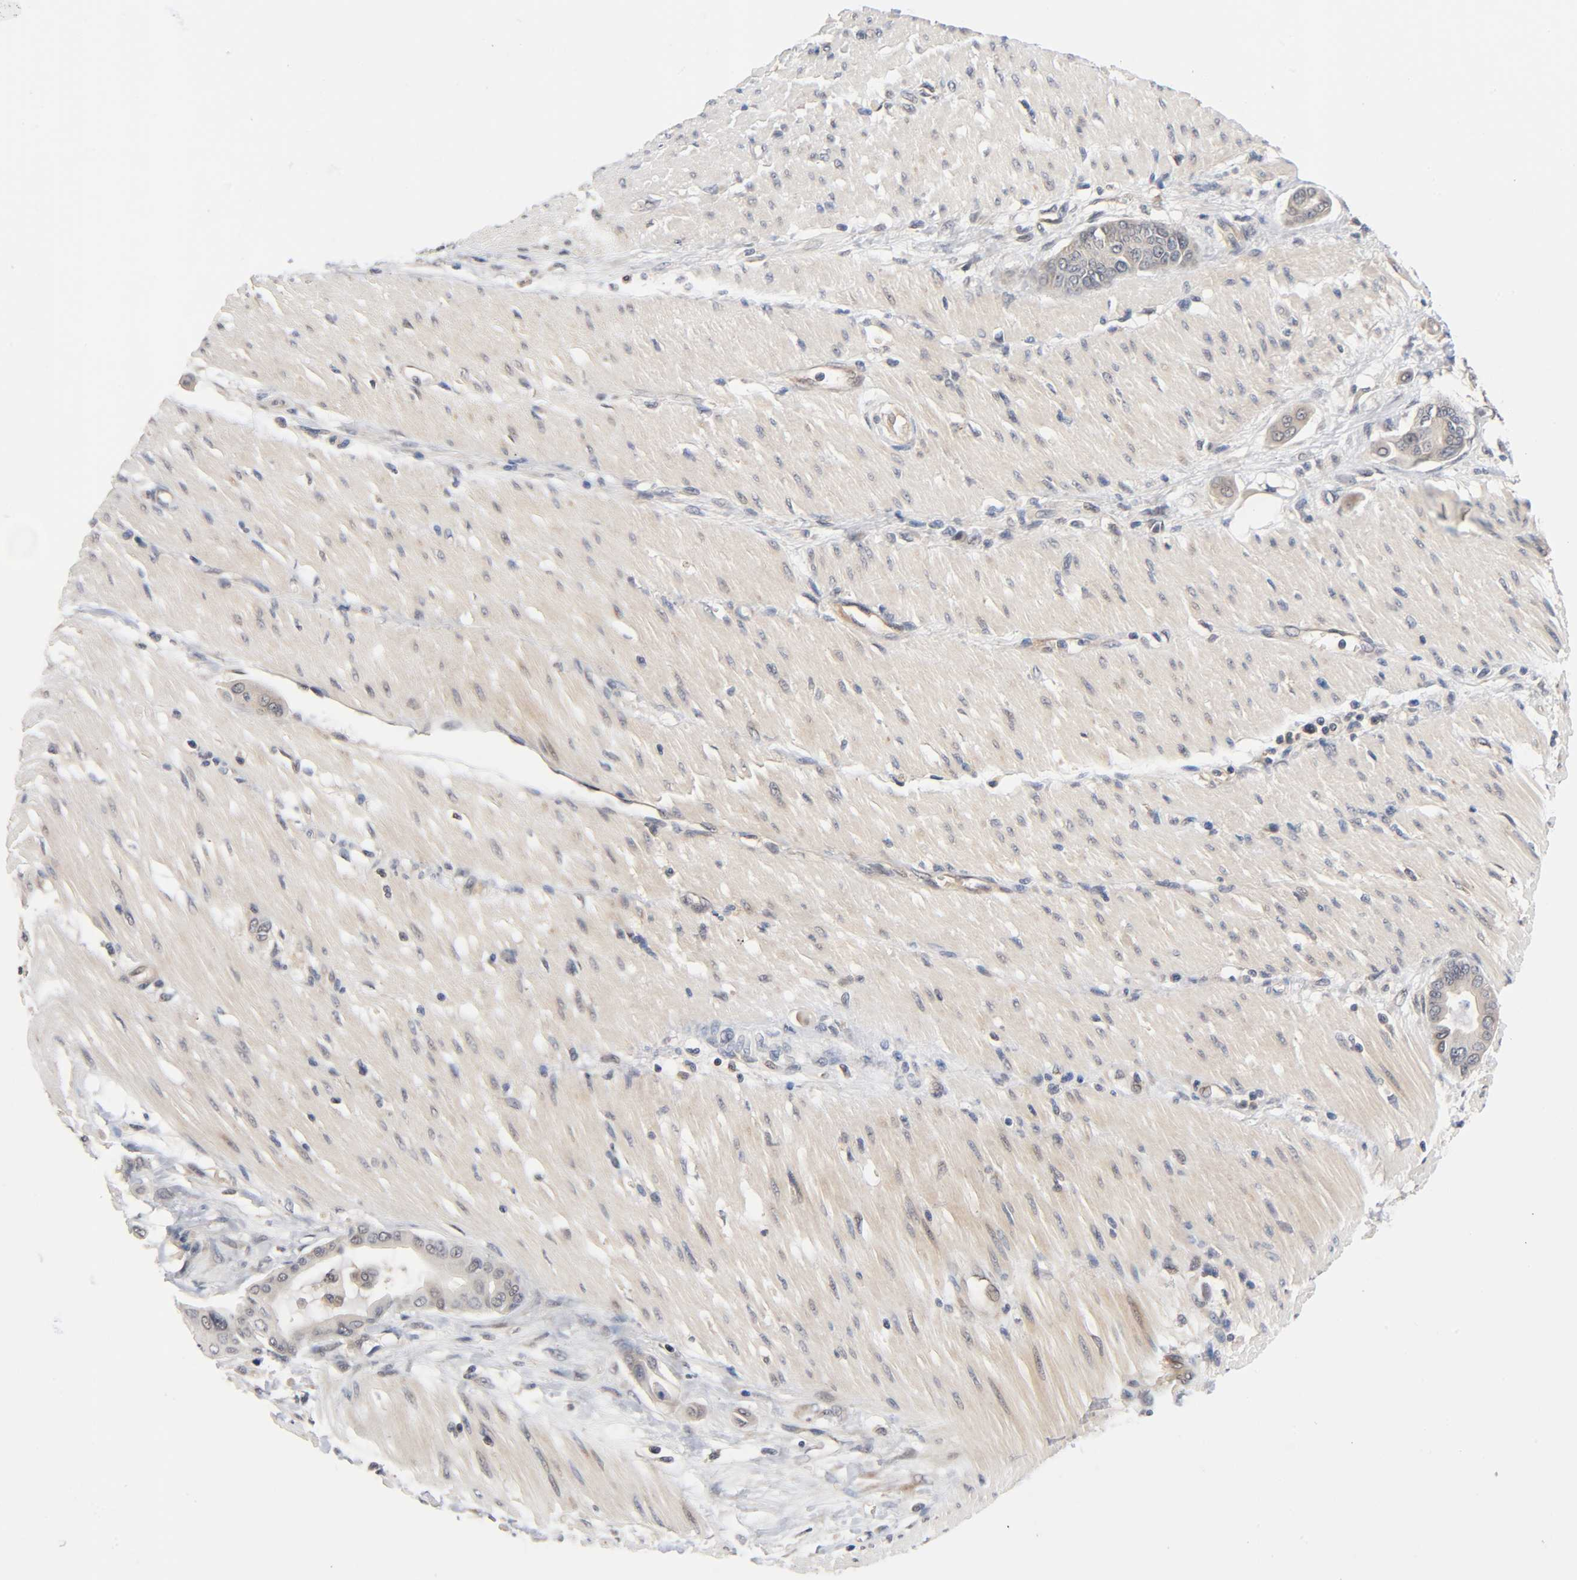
{"staining": {"intensity": "weak", "quantity": ">75%", "location": "cytoplasmic/membranous"}, "tissue": "pancreatic cancer", "cell_type": "Tumor cells", "image_type": "cancer", "snomed": [{"axis": "morphology", "description": "Adenocarcinoma, NOS"}, {"axis": "morphology", "description": "Adenocarcinoma, metastatic, NOS"}, {"axis": "topography", "description": "Lymph node"}, {"axis": "topography", "description": "Pancreas"}, {"axis": "topography", "description": "Duodenum"}], "caption": "IHC histopathology image of human pancreatic metastatic adenocarcinoma stained for a protein (brown), which demonstrates low levels of weak cytoplasmic/membranous expression in about >75% of tumor cells.", "gene": "PRKAB1", "patient": {"sex": "female", "age": 64}}